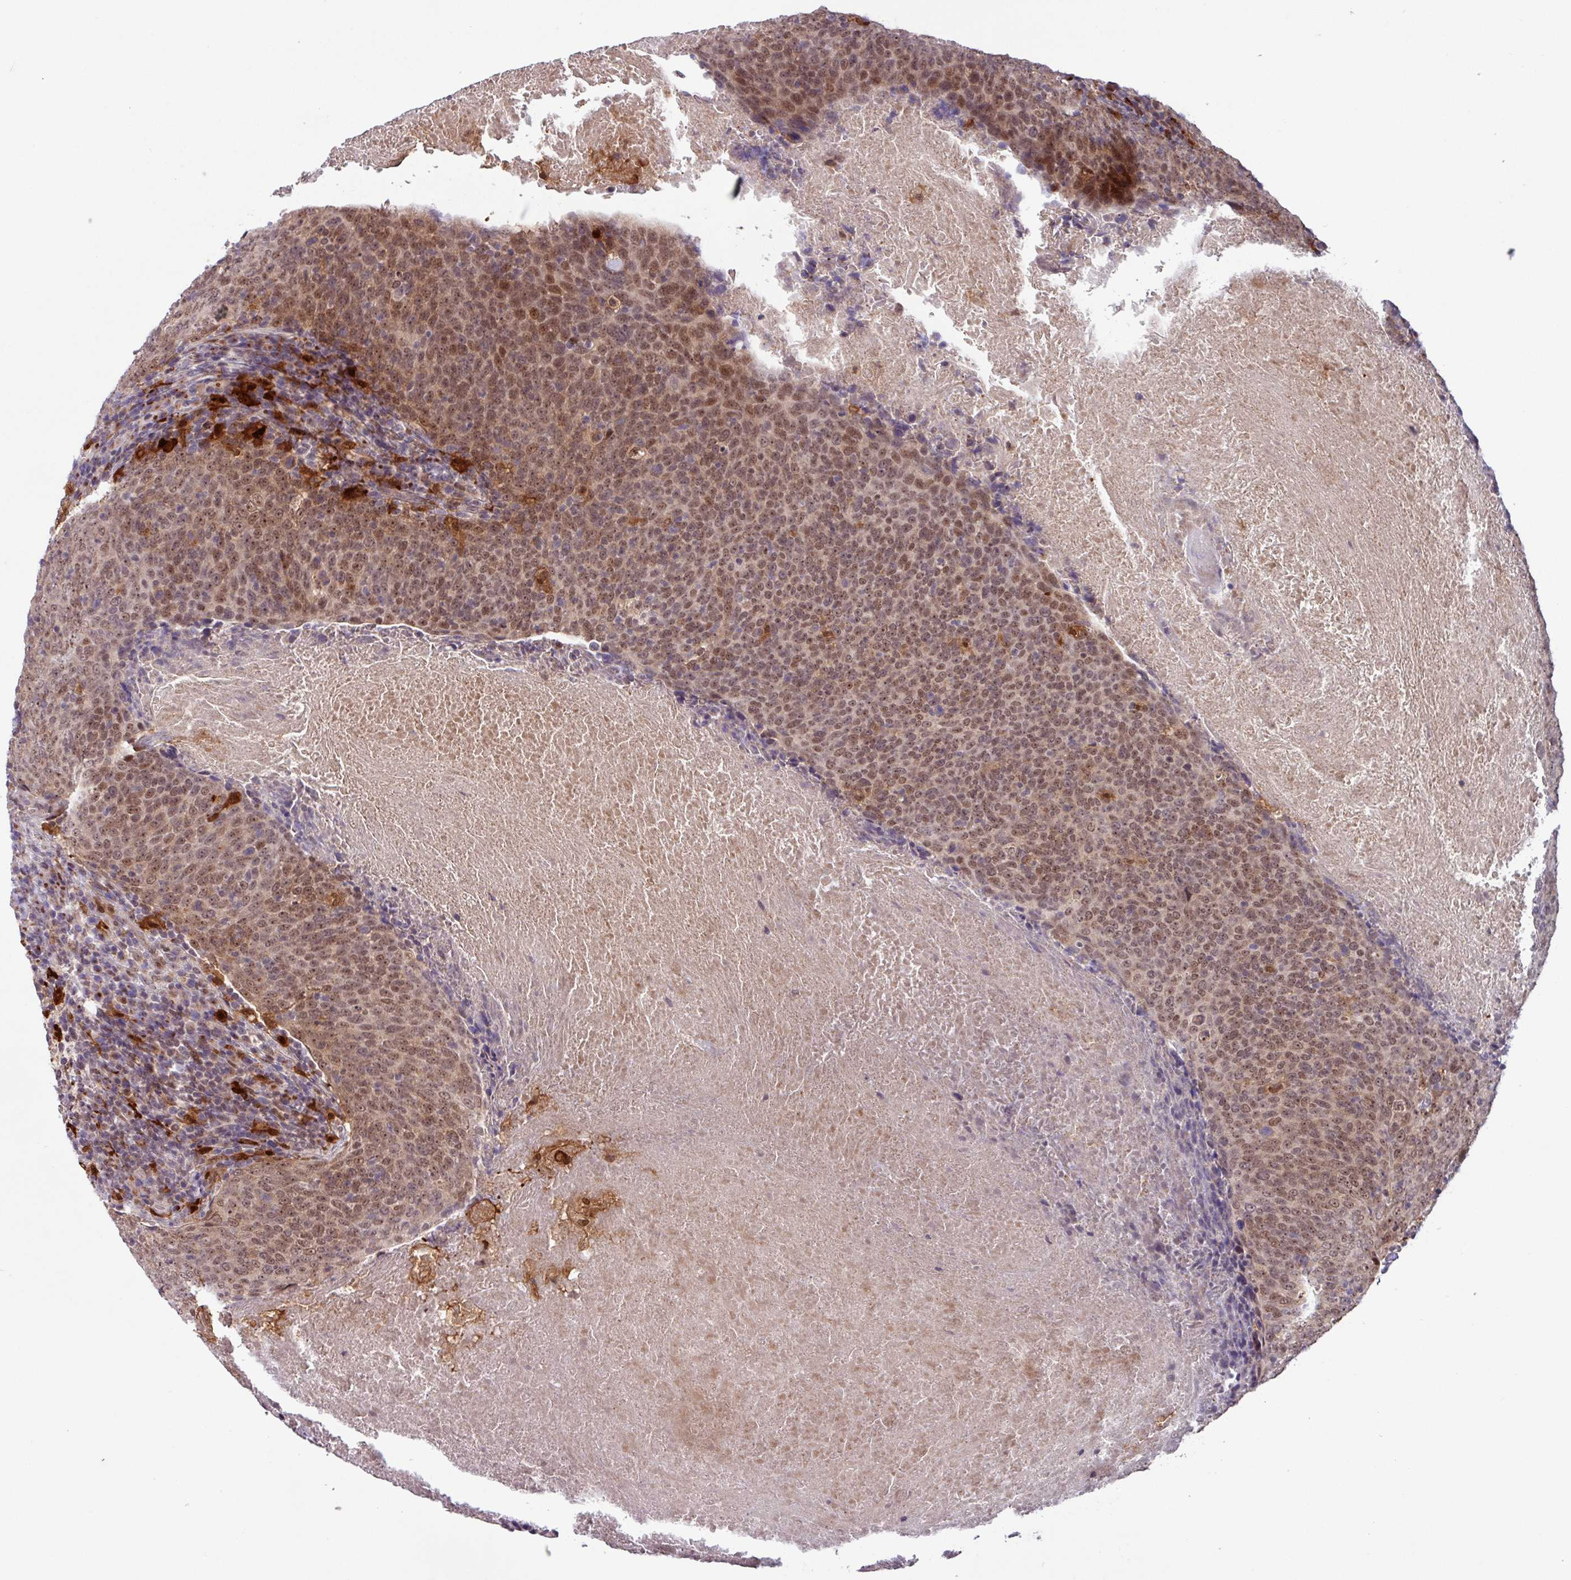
{"staining": {"intensity": "moderate", "quantity": ">75%", "location": "nuclear"}, "tissue": "head and neck cancer", "cell_type": "Tumor cells", "image_type": "cancer", "snomed": [{"axis": "morphology", "description": "Squamous cell carcinoma, NOS"}, {"axis": "morphology", "description": "Squamous cell carcinoma, metastatic, NOS"}, {"axis": "topography", "description": "Lymph node"}, {"axis": "topography", "description": "Head-Neck"}], "caption": "DAB immunohistochemical staining of head and neck cancer (squamous cell carcinoma) reveals moderate nuclear protein expression in about >75% of tumor cells. Ihc stains the protein of interest in brown and the nuclei are stained blue.", "gene": "BRD3", "patient": {"sex": "male", "age": 62}}